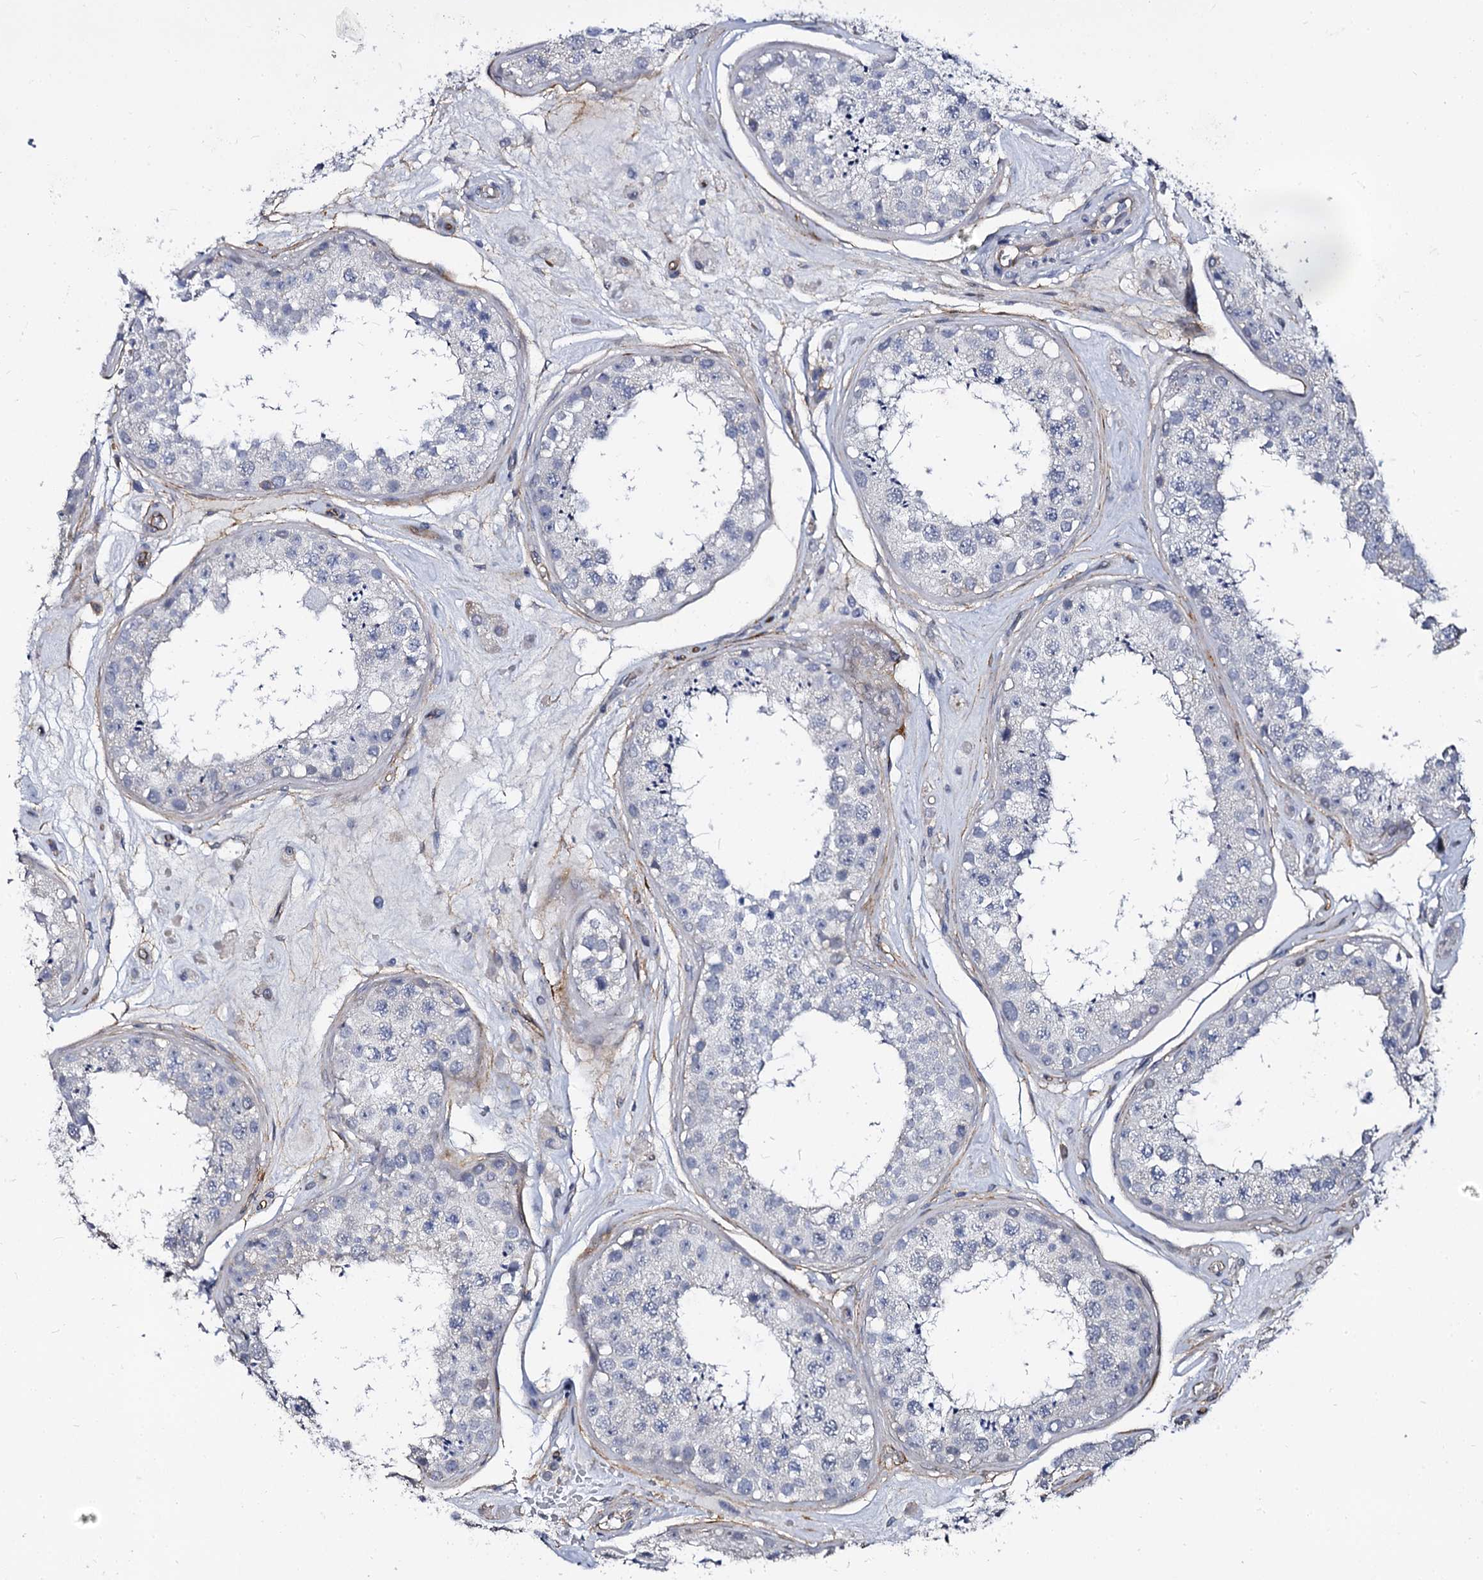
{"staining": {"intensity": "negative", "quantity": "none", "location": "none"}, "tissue": "testis", "cell_type": "Cells in seminiferous ducts", "image_type": "normal", "snomed": [{"axis": "morphology", "description": "Normal tissue, NOS"}, {"axis": "topography", "description": "Testis"}], "caption": "Immunohistochemistry photomicrograph of unremarkable human testis stained for a protein (brown), which displays no positivity in cells in seminiferous ducts. Brightfield microscopy of immunohistochemistry stained with DAB (3,3'-diaminobenzidine) (brown) and hematoxylin (blue), captured at high magnification.", "gene": "CBFB", "patient": {"sex": "male", "age": 25}}